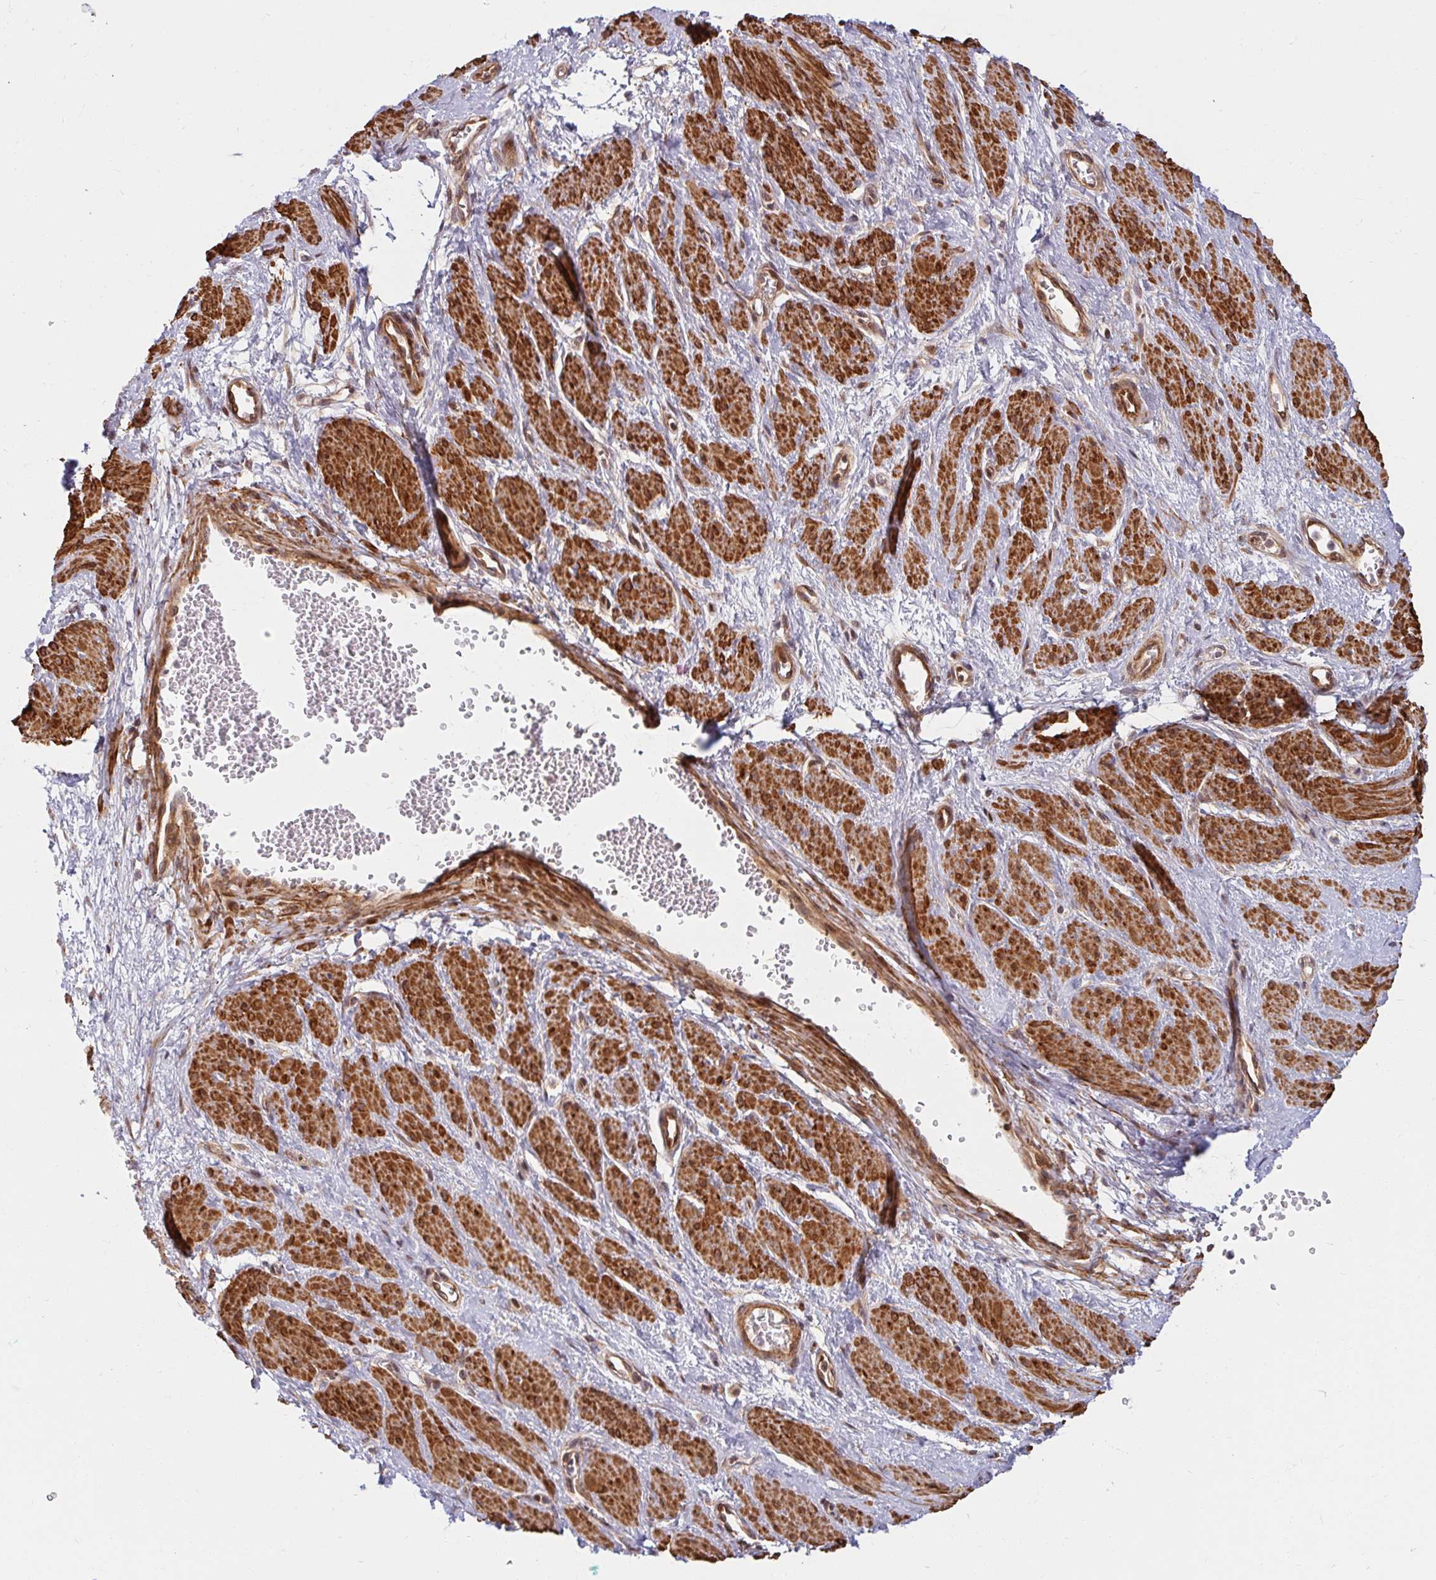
{"staining": {"intensity": "strong", "quantity": ">75%", "location": "cytoplasmic/membranous"}, "tissue": "smooth muscle", "cell_type": "Smooth muscle cells", "image_type": "normal", "snomed": [{"axis": "morphology", "description": "Normal tissue, NOS"}, {"axis": "topography", "description": "Smooth muscle"}, {"axis": "topography", "description": "Uterus"}], "caption": "A histopathology image showing strong cytoplasmic/membranous expression in about >75% of smooth muscle cells in unremarkable smooth muscle, as visualized by brown immunohistochemical staining.", "gene": "BTF3", "patient": {"sex": "female", "age": 39}}